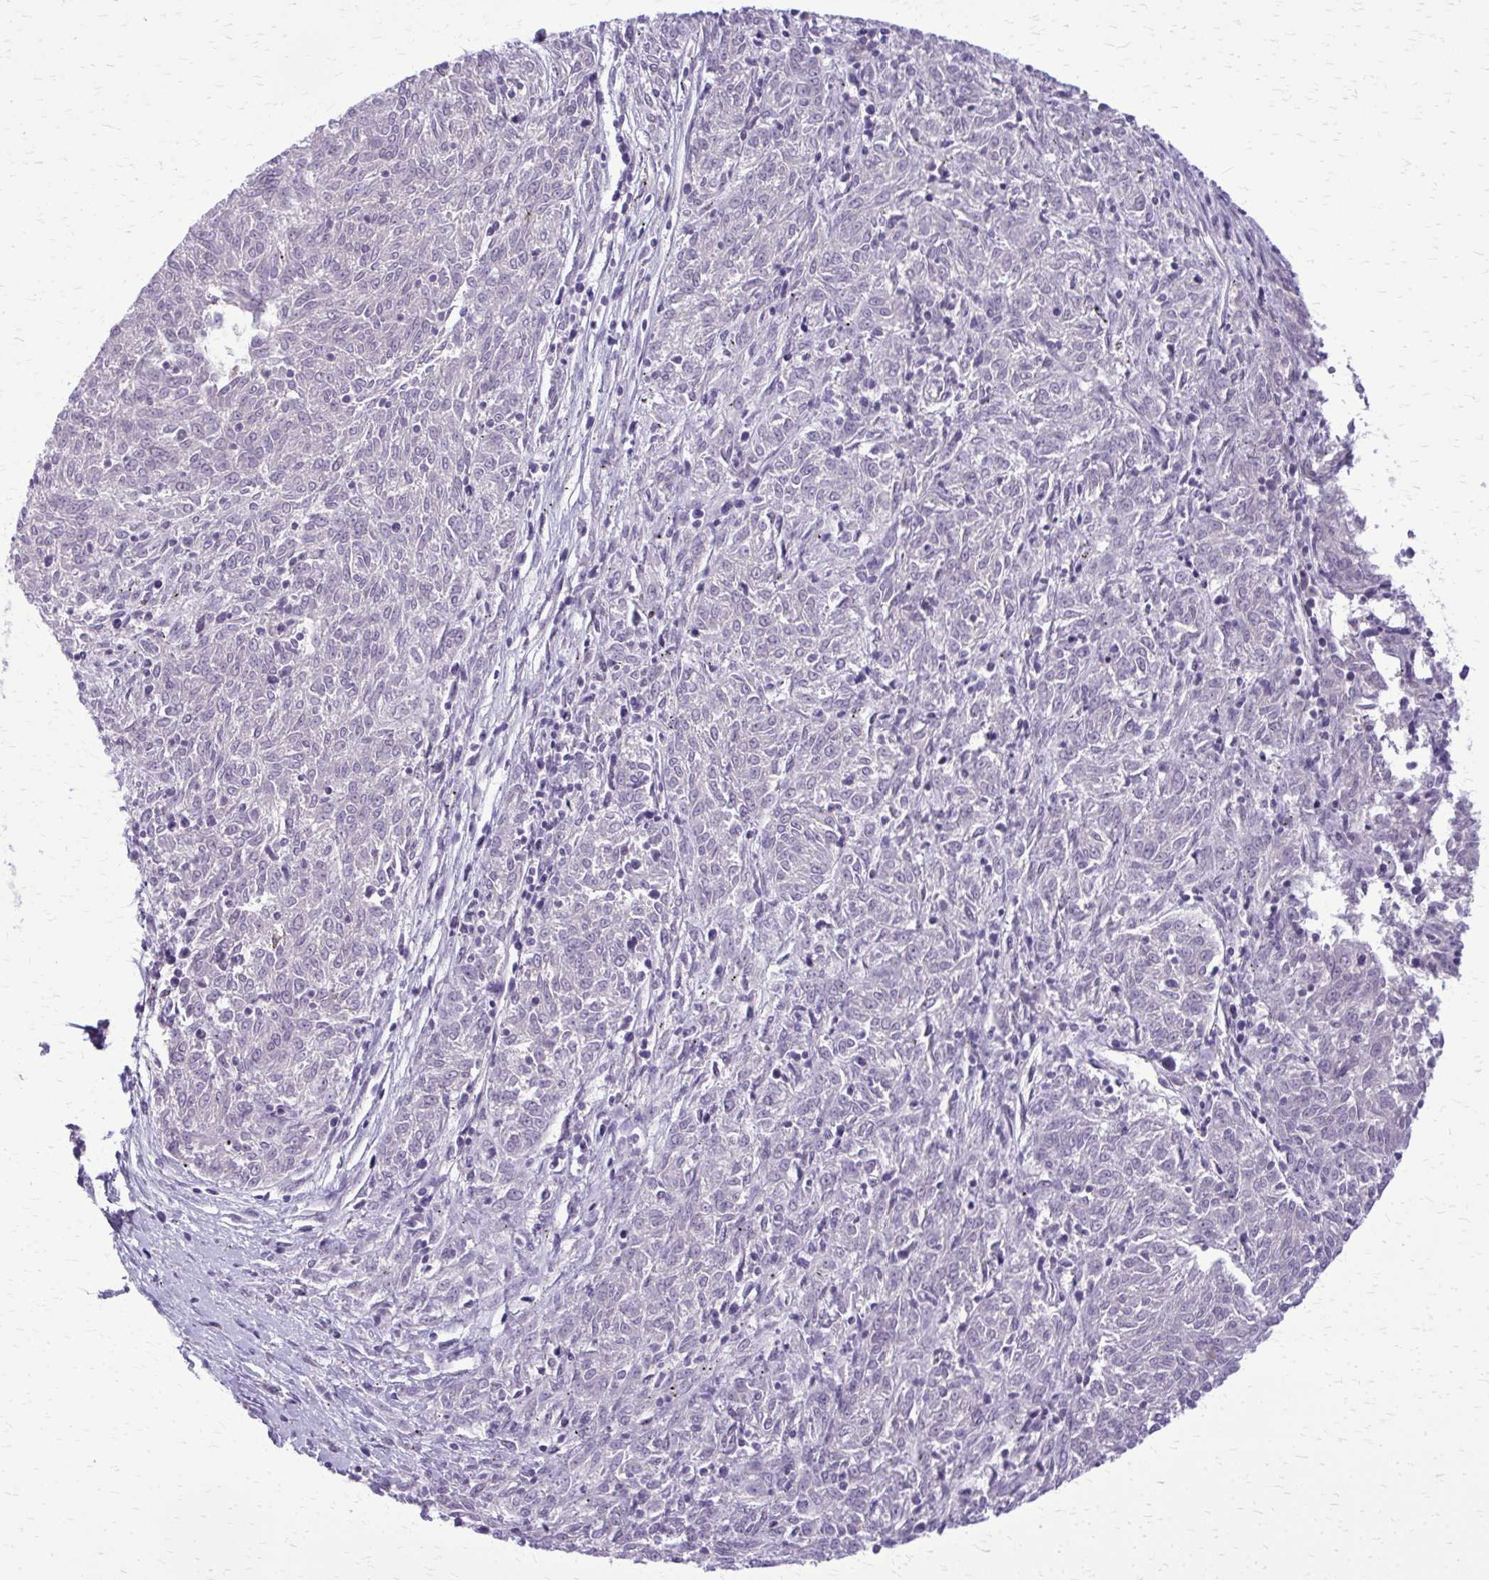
{"staining": {"intensity": "negative", "quantity": "none", "location": "none"}, "tissue": "melanoma", "cell_type": "Tumor cells", "image_type": "cancer", "snomed": [{"axis": "morphology", "description": "Malignant melanoma, NOS"}, {"axis": "topography", "description": "Skin"}], "caption": "Immunohistochemistry micrograph of neoplastic tissue: melanoma stained with DAB exhibits no significant protein expression in tumor cells.", "gene": "GLRX", "patient": {"sex": "female", "age": 72}}